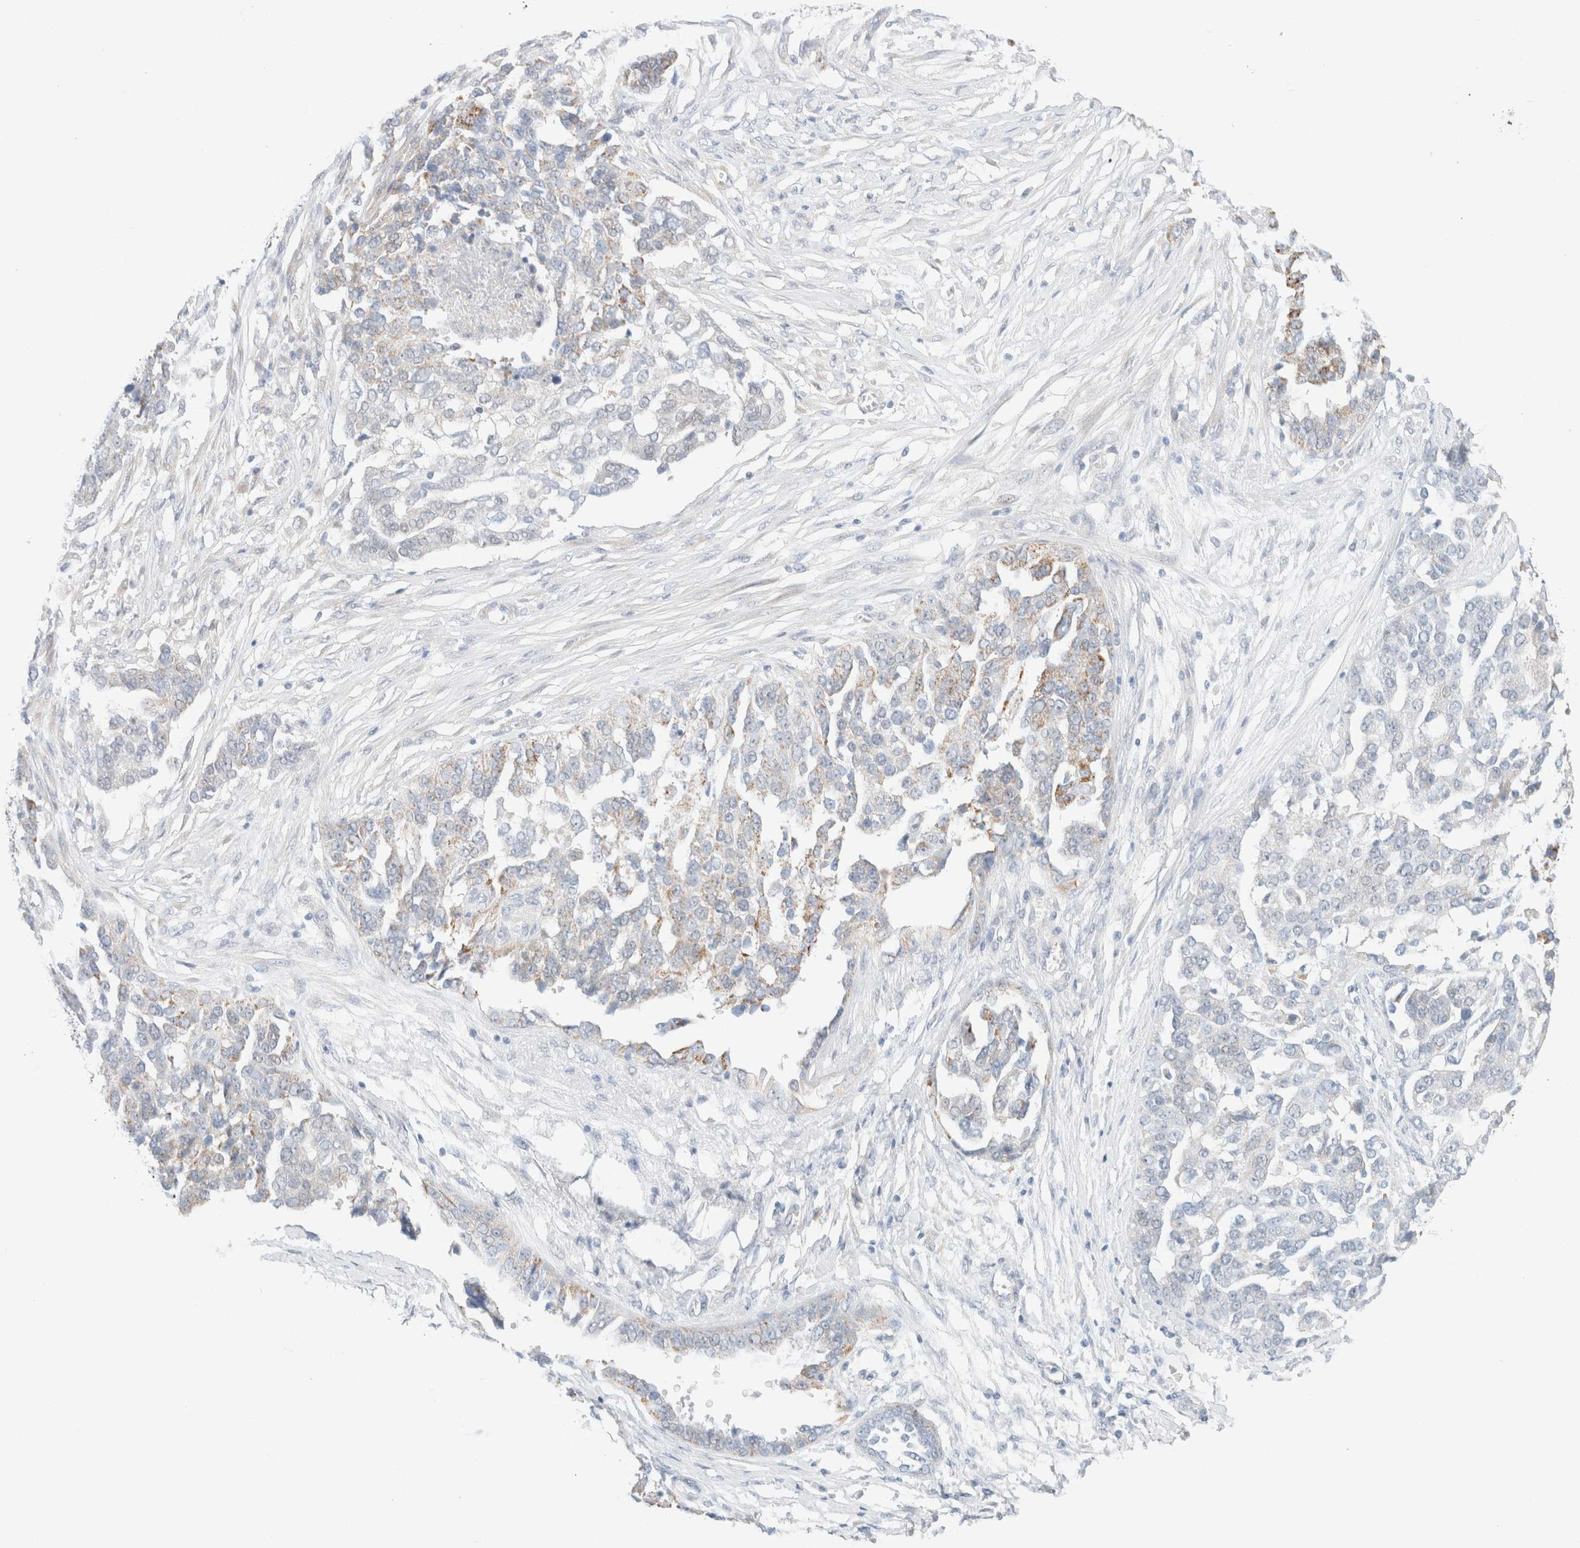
{"staining": {"intensity": "moderate", "quantity": "<25%", "location": "cytoplasmic/membranous"}, "tissue": "ovarian cancer", "cell_type": "Tumor cells", "image_type": "cancer", "snomed": [{"axis": "morphology", "description": "Cystadenocarcinoma, serous, NOS"}, {"axis": "topography", "description": "Ovary"}], "caption": "High-power microscopy captured an immunohistochemistry (IHC) micrograph of ovarian cancer, revealing moderate cytoplasmic/membranous positivity in about <25% of tumor cells.", "gene": "UNC13B", "patient": {"sex": "female", "age": 44}}